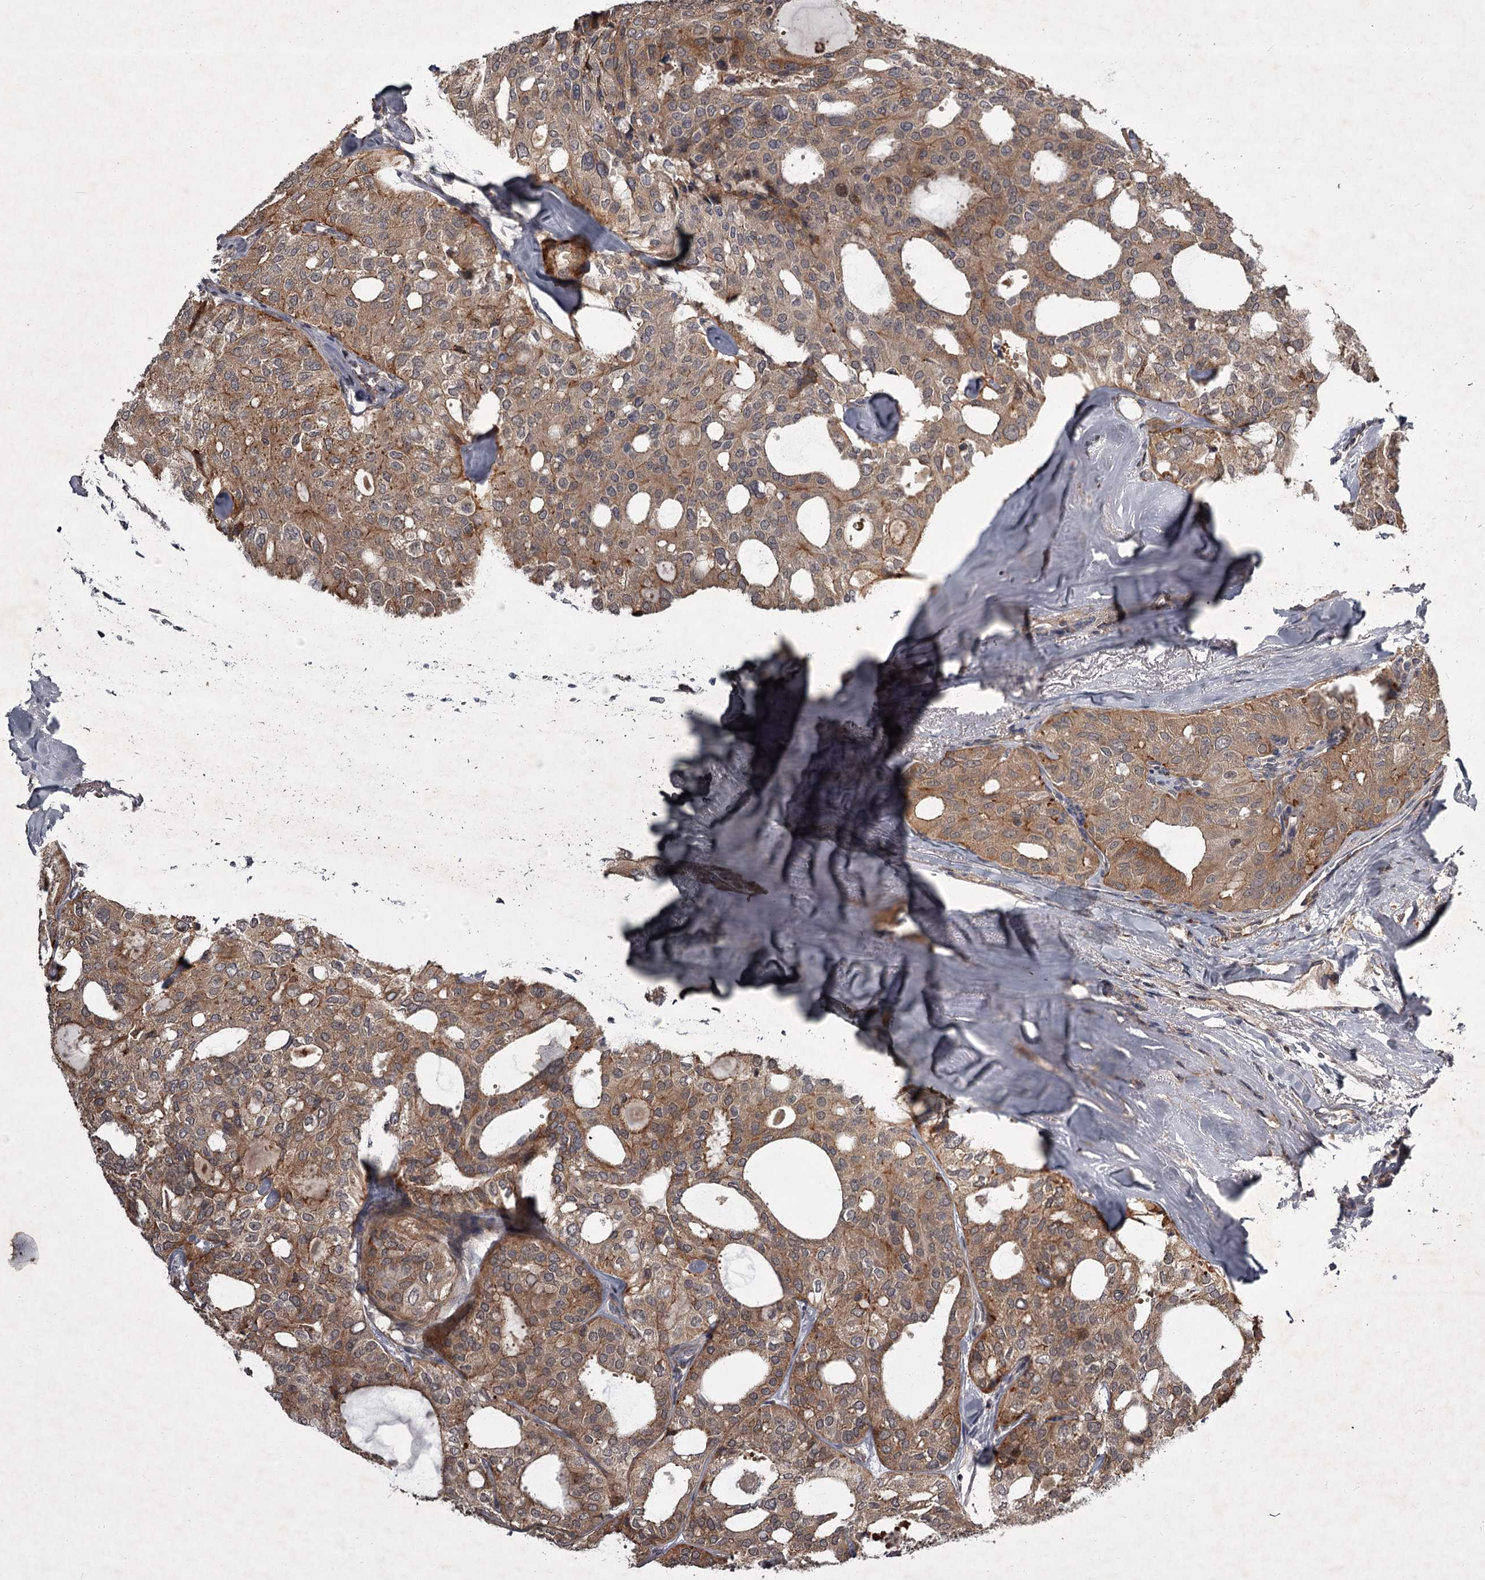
{"staining": {"intensity": "moderate", "quantity": ">75%", "location": "cytoplasmic/membranous"}, "tissue": "thyroid cancer", "cell_type": "Tumor cells", "image_type": "cancer", "snomed": [{"axis": "morphology", "description": "Follicular adenoma carcinoma, NOS"}, {"axis": "topography", "description": "Thyroid gland"}], "caption": "Immunohistochemistry of follicular adenoma carcinoma (thyroid) exhibits medium levels of moderate cytoplasmic/membranous expression in approximately >75% of tumor cells.", "gene": "UNC93B1", "patient": {"sex": "male", "age": 75}}